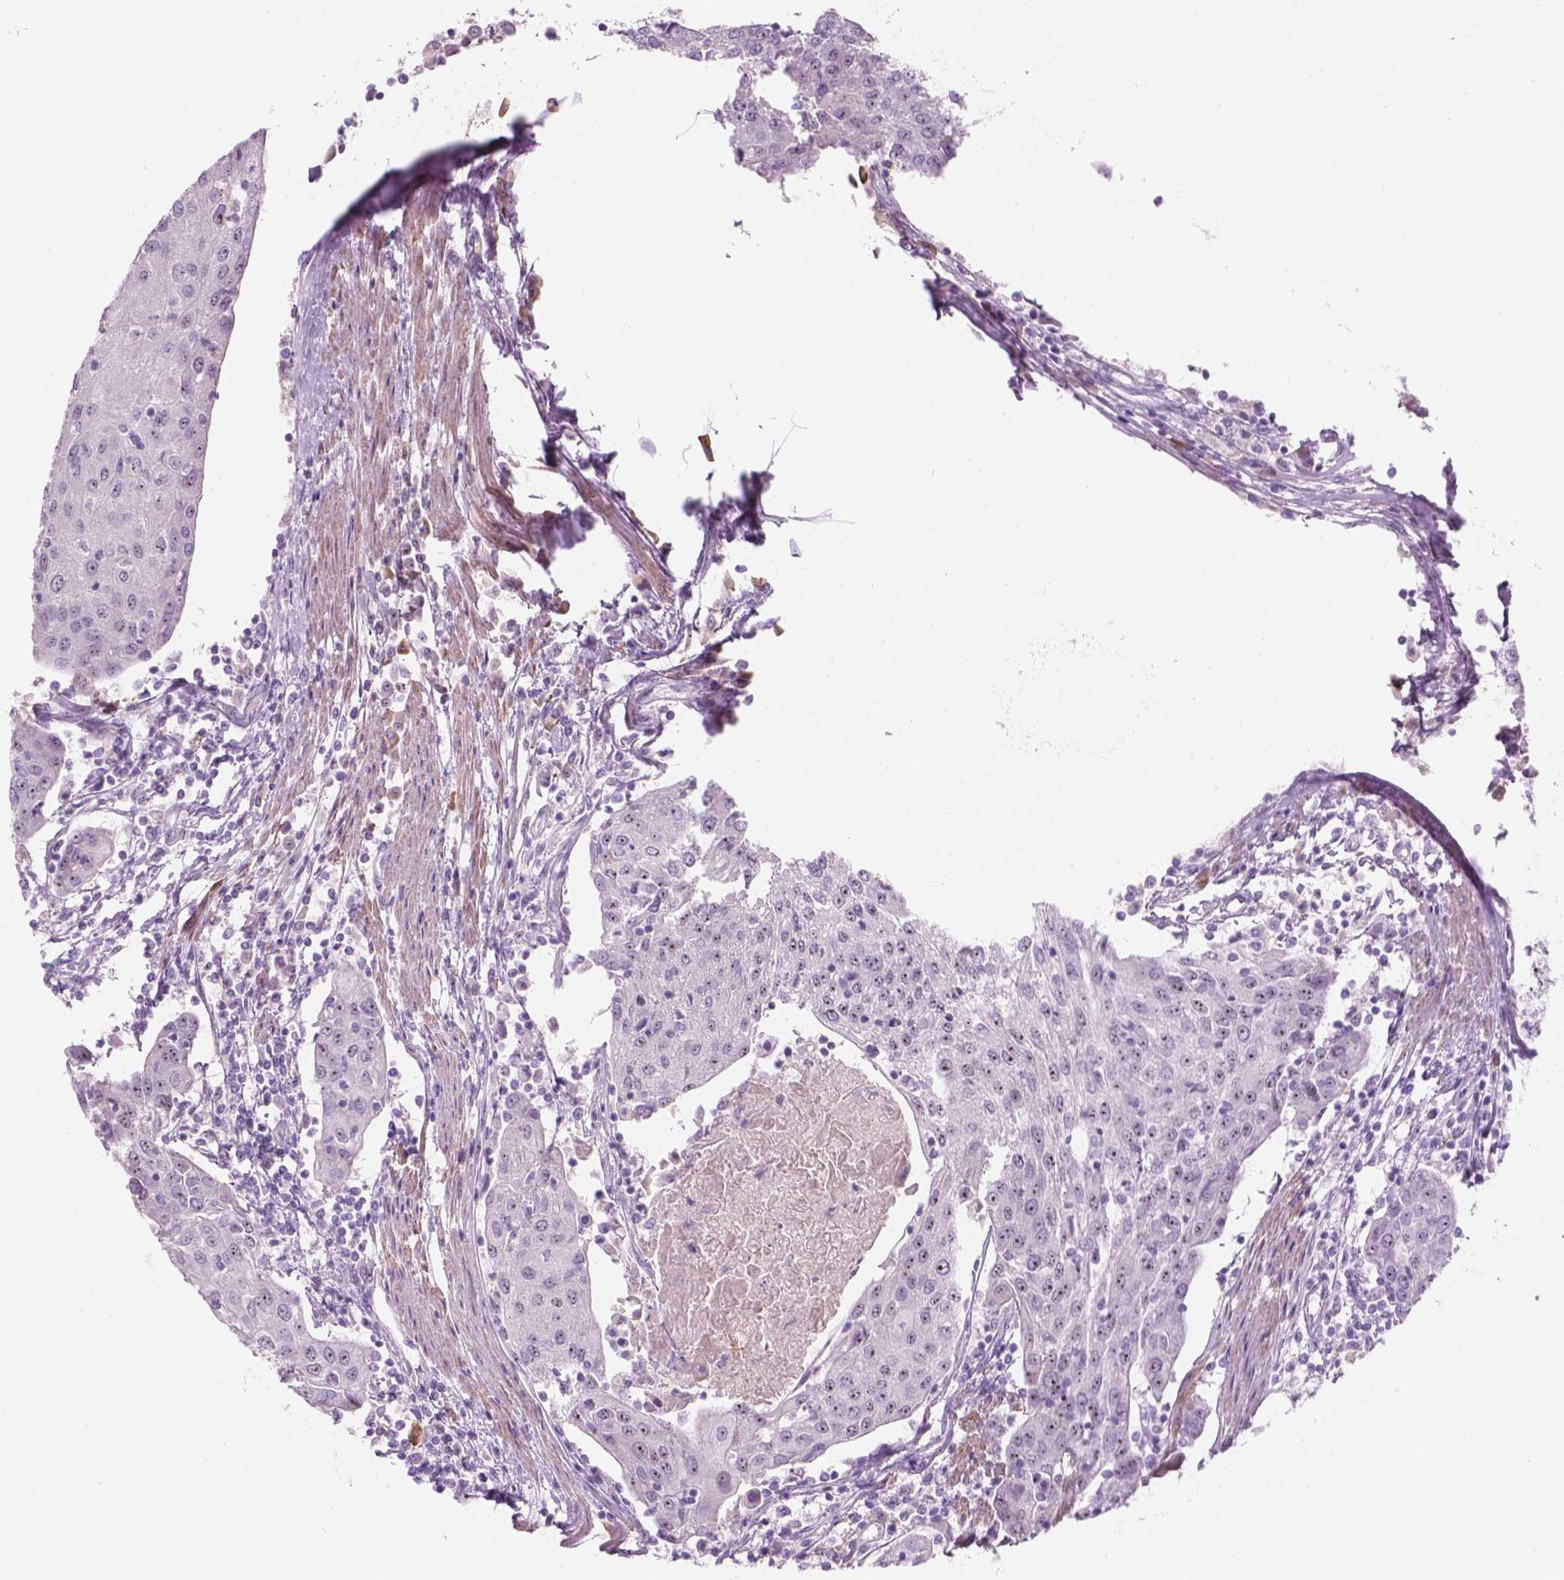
{"staining": {"intensity": "weak", "quantity": "<25%", "location": "nuclear"}, "tissue": "urothelial cancer", "cell_type": "Tumor cells", "image_type": "cancer", "snomed": [{"axis": "morphology", "description": "Urothelial carcinoma, High grade"}, {"axis": "topography", "description": "Urinary bladder"}], "caption": "The photomicrograph exhibits no significant positivity in tumor cells of urothelial carcinoma (high-grade).", "gene": "ZNF853", "patient": {"sex": "female", "age": 85}}